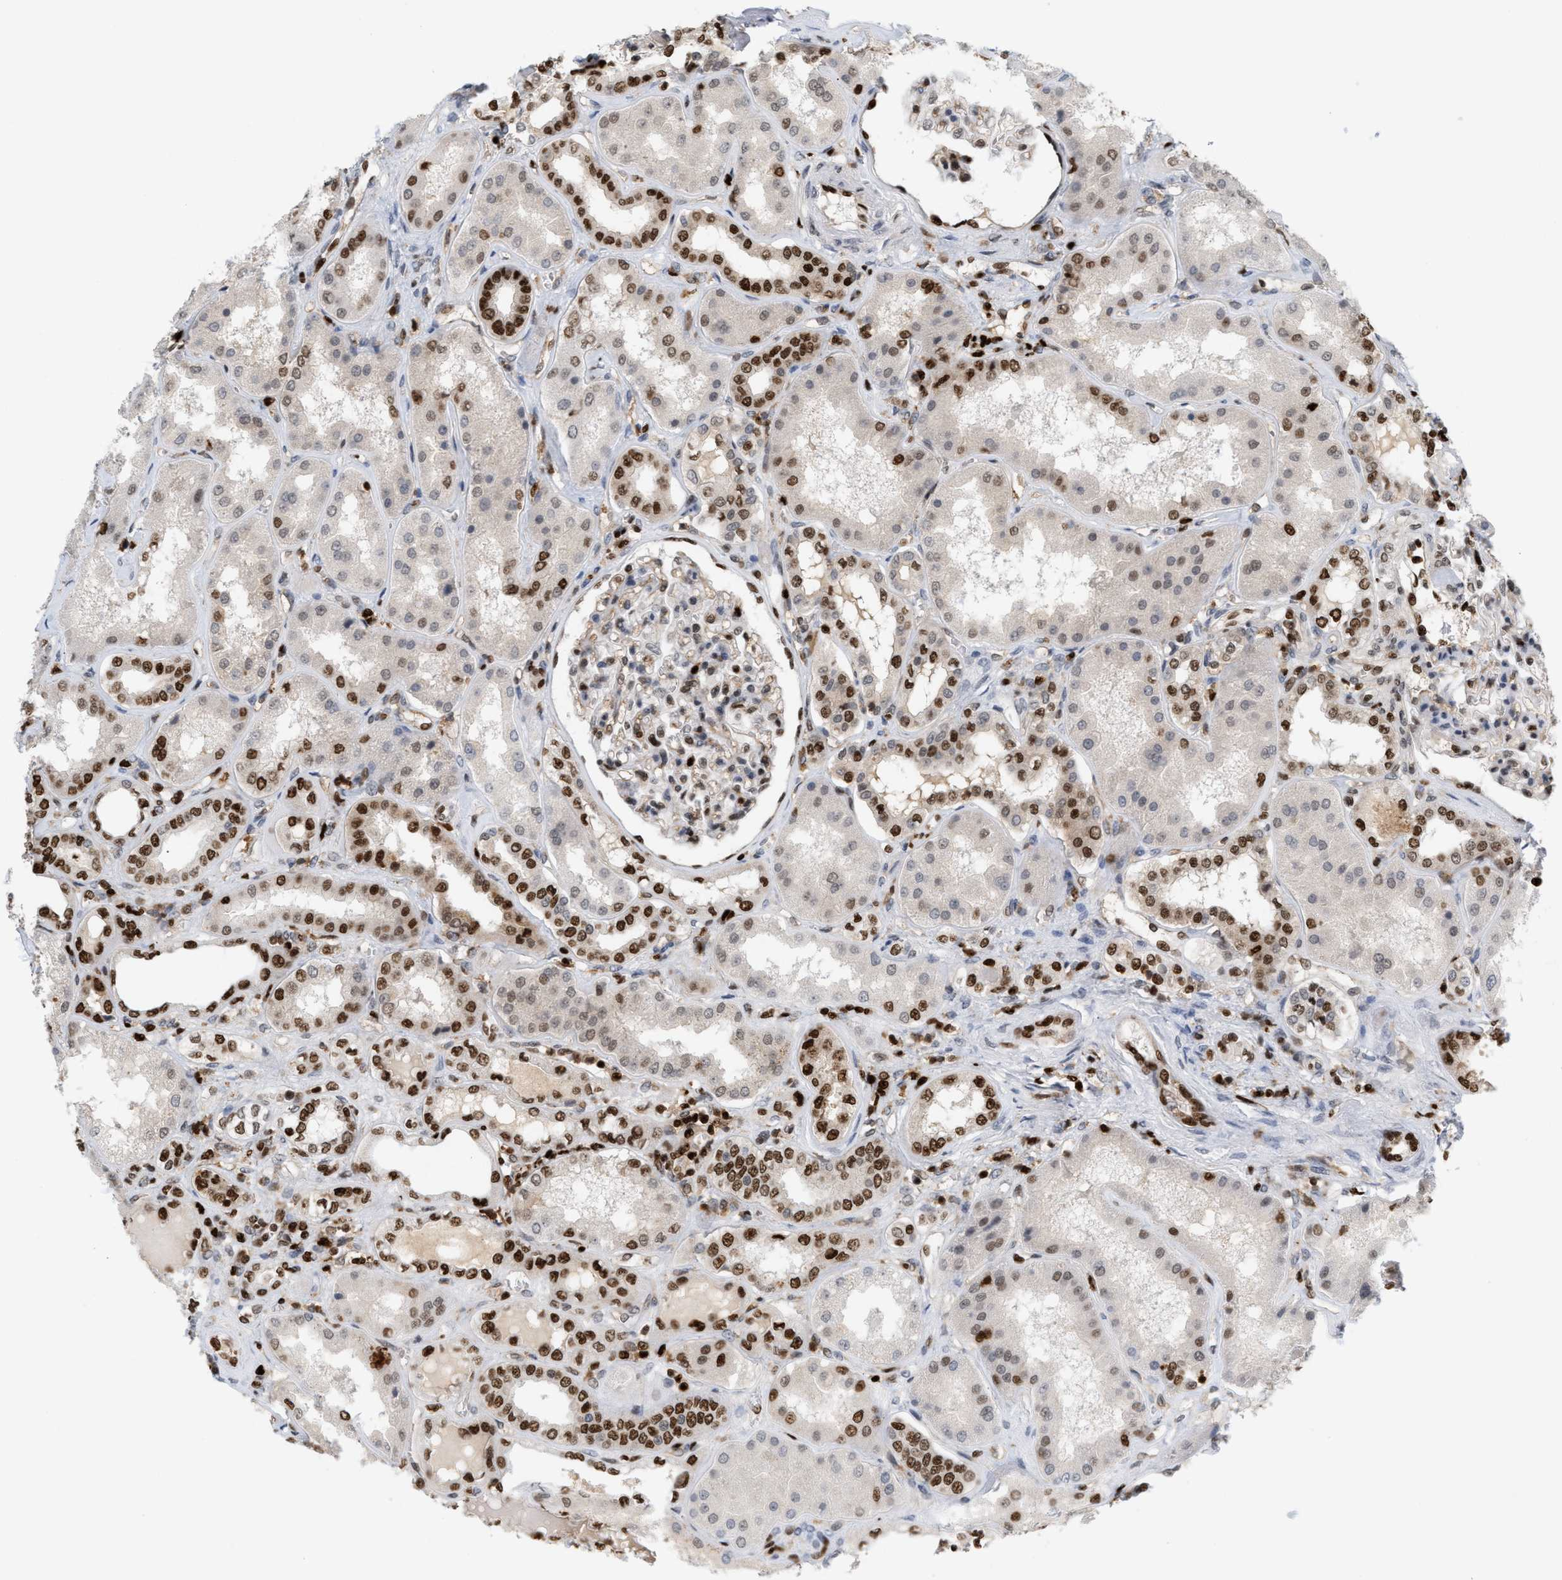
{"staining": {"intensity": "strong", "quantity": ">75%", "location": "nuclear"}, "tissue": "kidney", "cell_type": "Cells in glomeruli", "image_type": "normal", "snomed": [{"axis": "morphology", "description": "Normal tissue, NOS"}, {"axis": "topography", "description": "Kidney"}], "caption": "The image reveals immunohistochemical staining of normal kidney. There is strong nuclear positivity is identified in about >75% of cells in glomeruli. (IHC, brightfield microscopy, high magnification).", "gene": "C17orf49", "patient": {"sex": "female", "age": 56}}